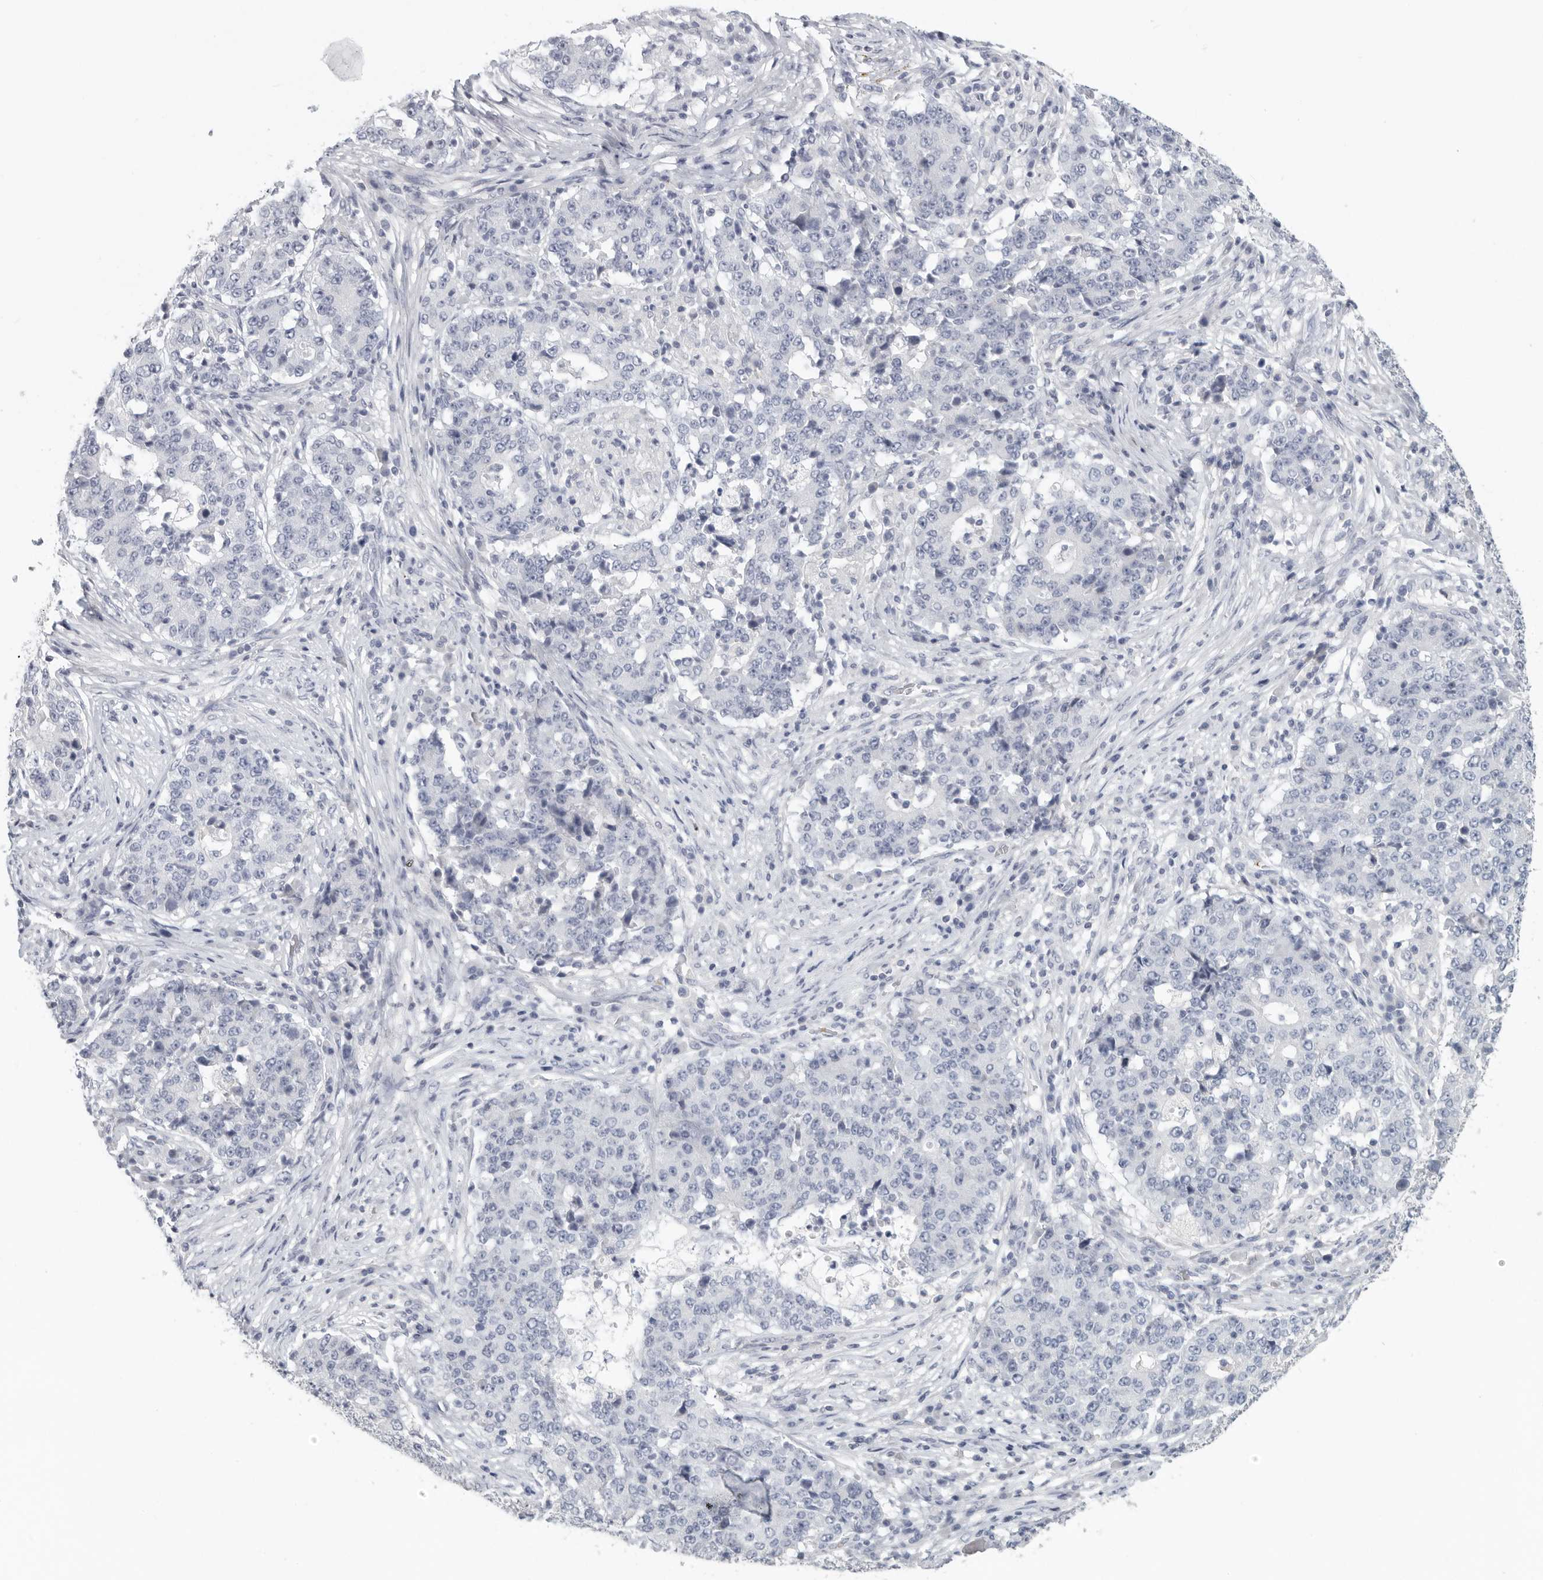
{"staining": {"intensity": "negative", "quantity": "none", "location": "none"}, "tissue": "stomach cancer", "cell_type": "Tumor cells", "image_type": "cancer", "snomed": [{"axis": "morphology", "description": "Adenocarcinoma, NOS"}, {"axis": "topography", "description": "Stomach"}], "caption": "This is a image of immunohistochemistry (IHC) staining of adenocarcinoma (stomach), which shows no positivity in tumor cells.", "gene": "DNAJC11", "patient": {"sex": "male", "age": 59}}